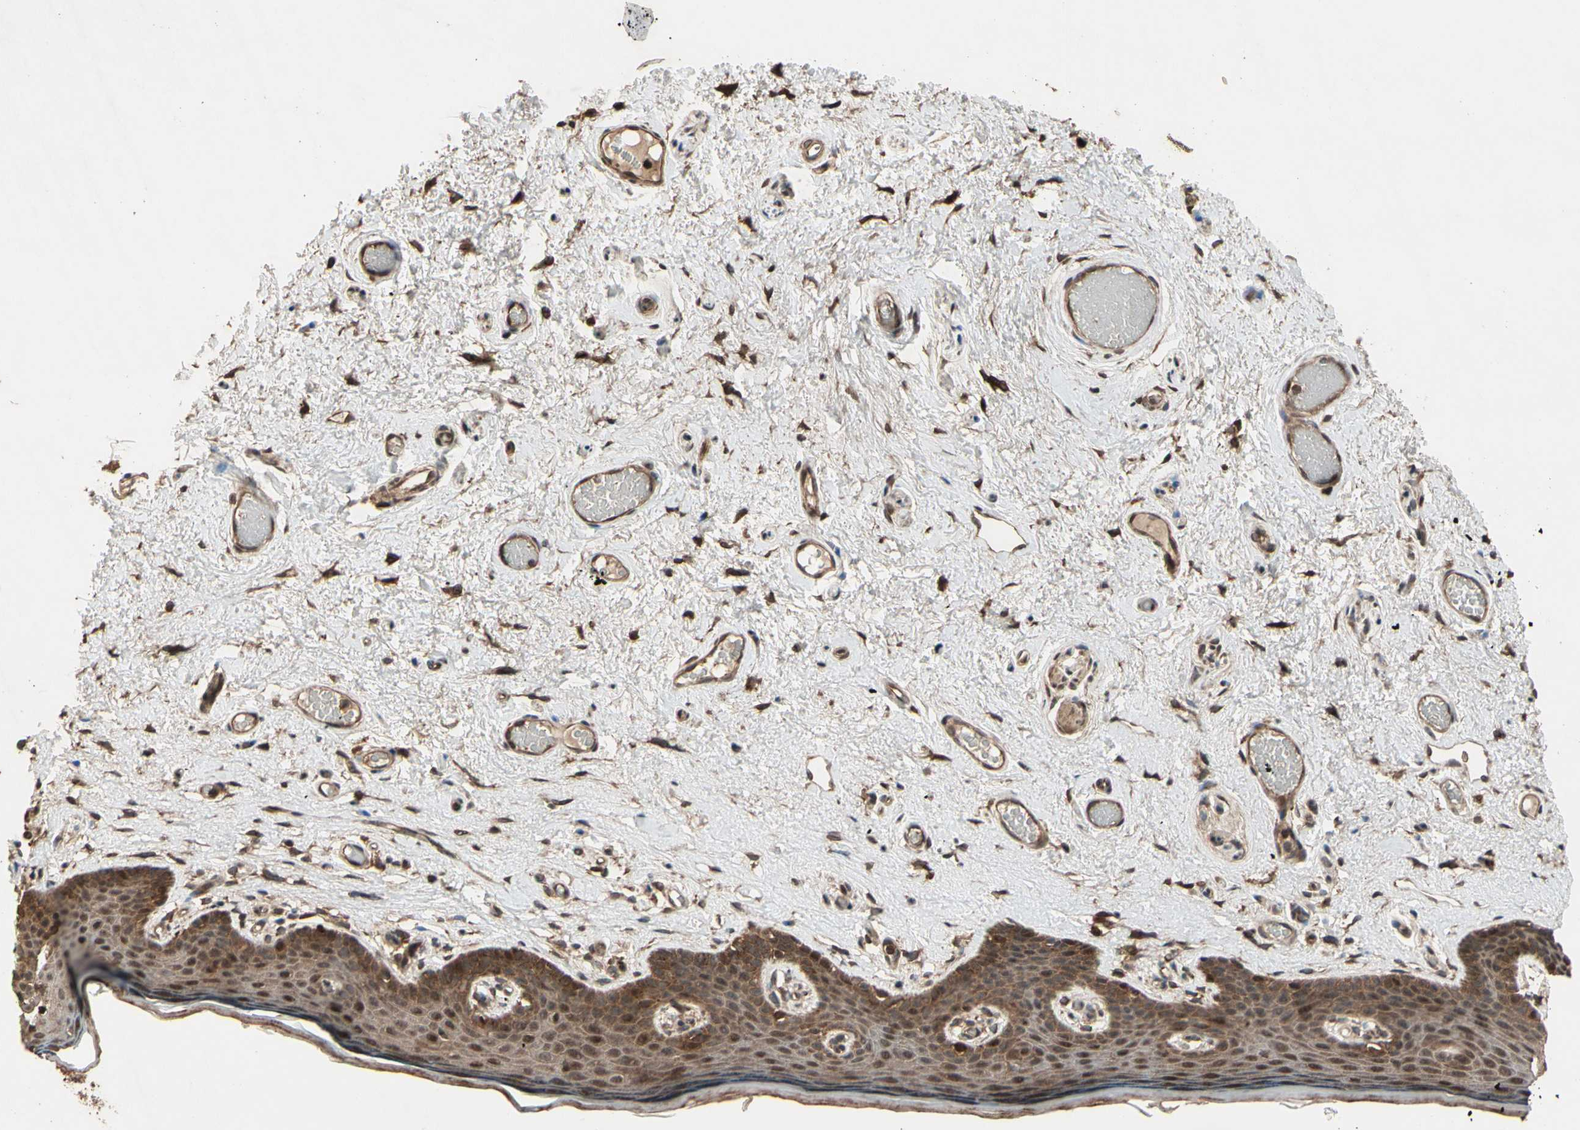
{"staining": {"intensity": "moderate", "quantity": "25%-75%", "location": "cytoplasmic/membranous,nuclear"}, "tissue": "skin", "cell_type": "Epidermal cells", "image_type": "normal", "snomed": [{"axis": "morphology", "description": "Normal tissue, NOS"}, {"axis": "topography", "description": "Vulva"}], "caption": "Epidermal cells reveal moderate cytoplasmic/membranous,nuclear expression in approximately 25%-75% of cells in unremarkable skin. (Stains: DAB in brown, nuclei in blue, Microscopy: brightfield microscopy at high magnification).", "gene": "CSF1R", "patient": {"sex": "female", "age": 54}}